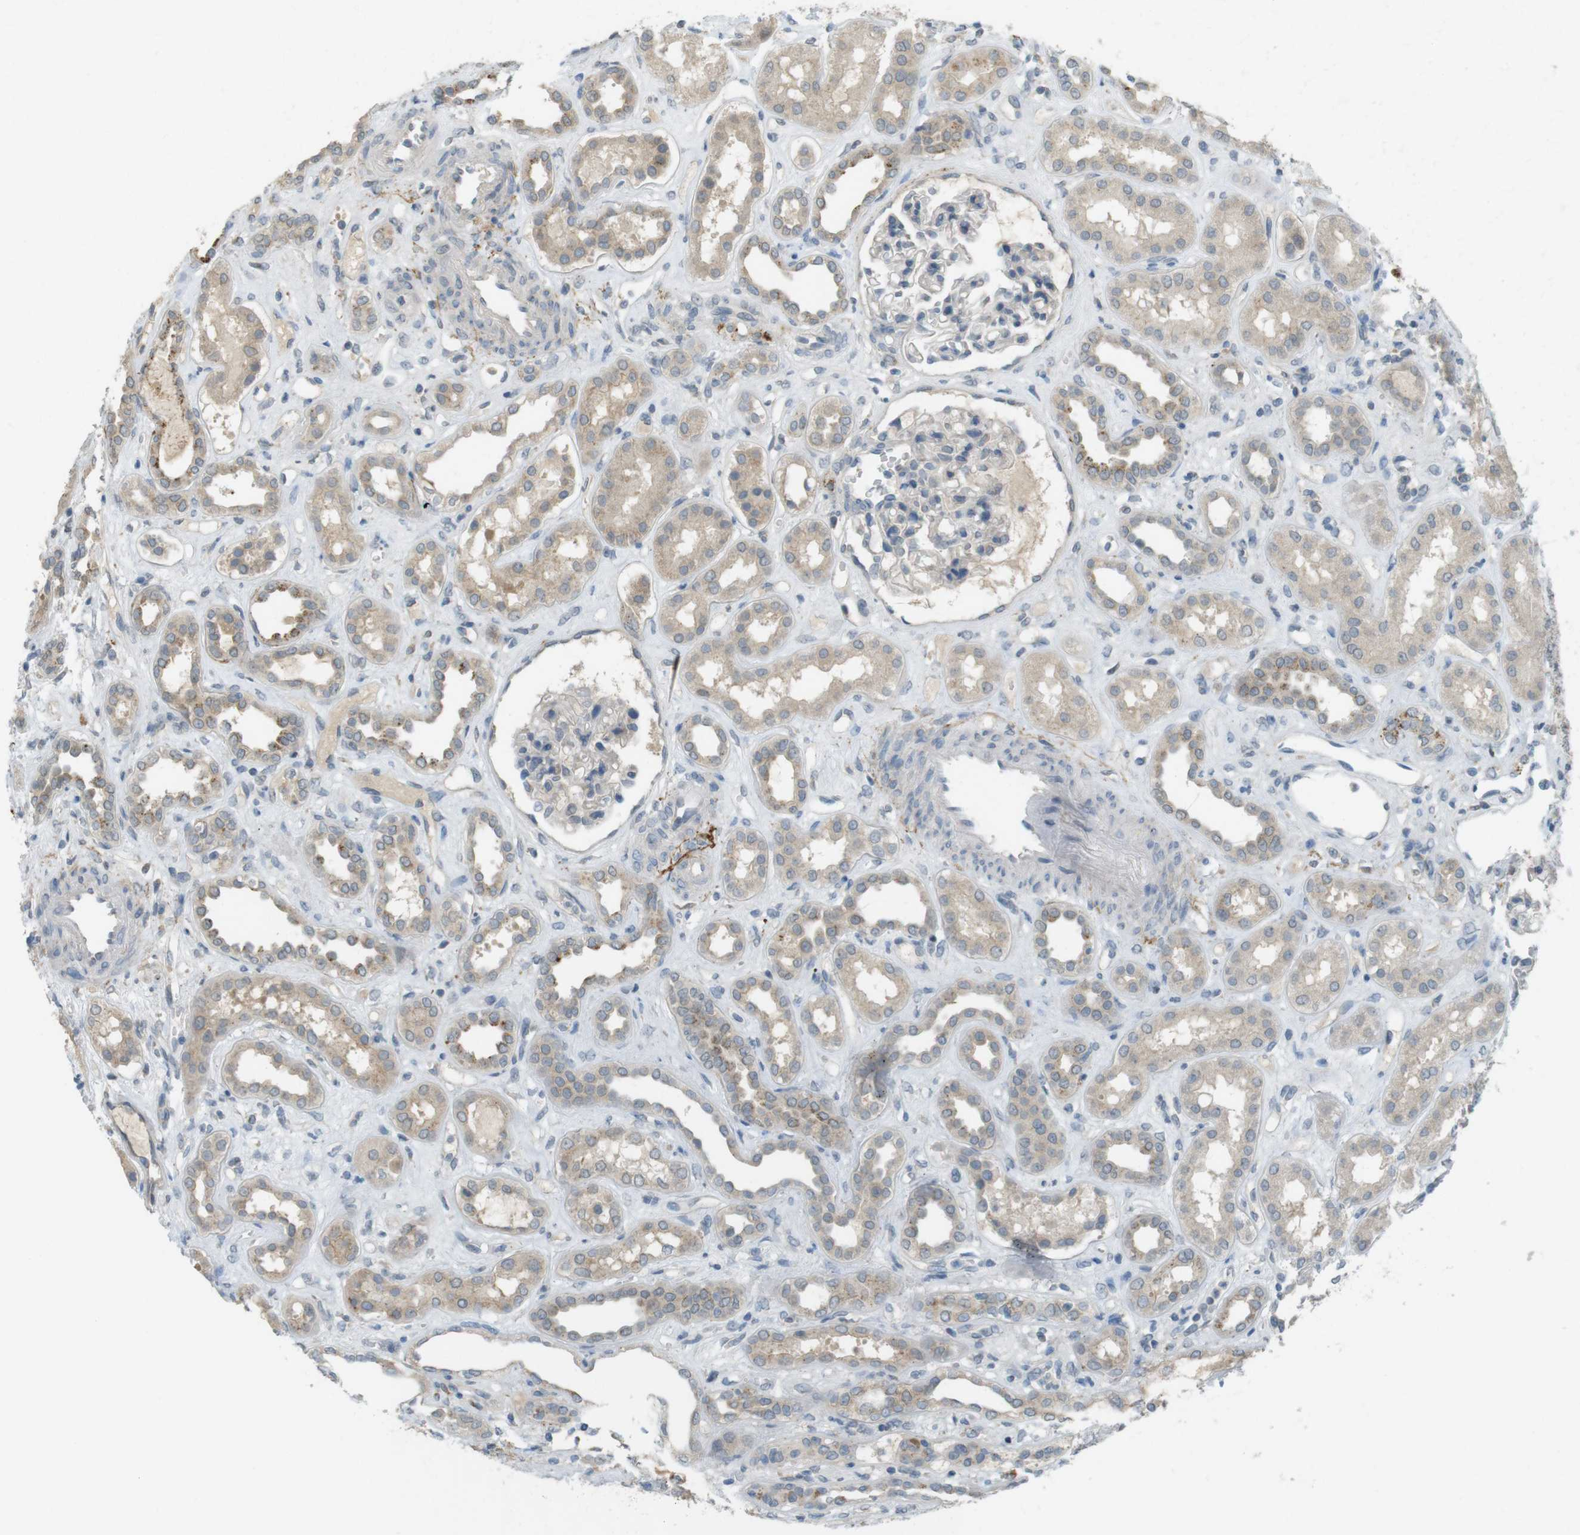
{"staining": {"intensity": "negative", "quantity": "none", "location": "none"}, "tissue": "kidney", "cell_type": "Cells in glomeruli", "image_type": "normal", "snomed": [{"axis": "morphology", "description": "Normal tissue, NOS"}, {"axis": "topography", "description": "Kidney"}], "caption": "A high-resolution photomicrograph shows immunohistochemistry (IHC) staining of normal kidney, which shows no significant positivity in cells in glomeruli. (DAB immunohistochemistry visualized using brightfield microscopy, high magnification).", "gene": "UGT8", "patient": {"sex": "male", "age": 59}}